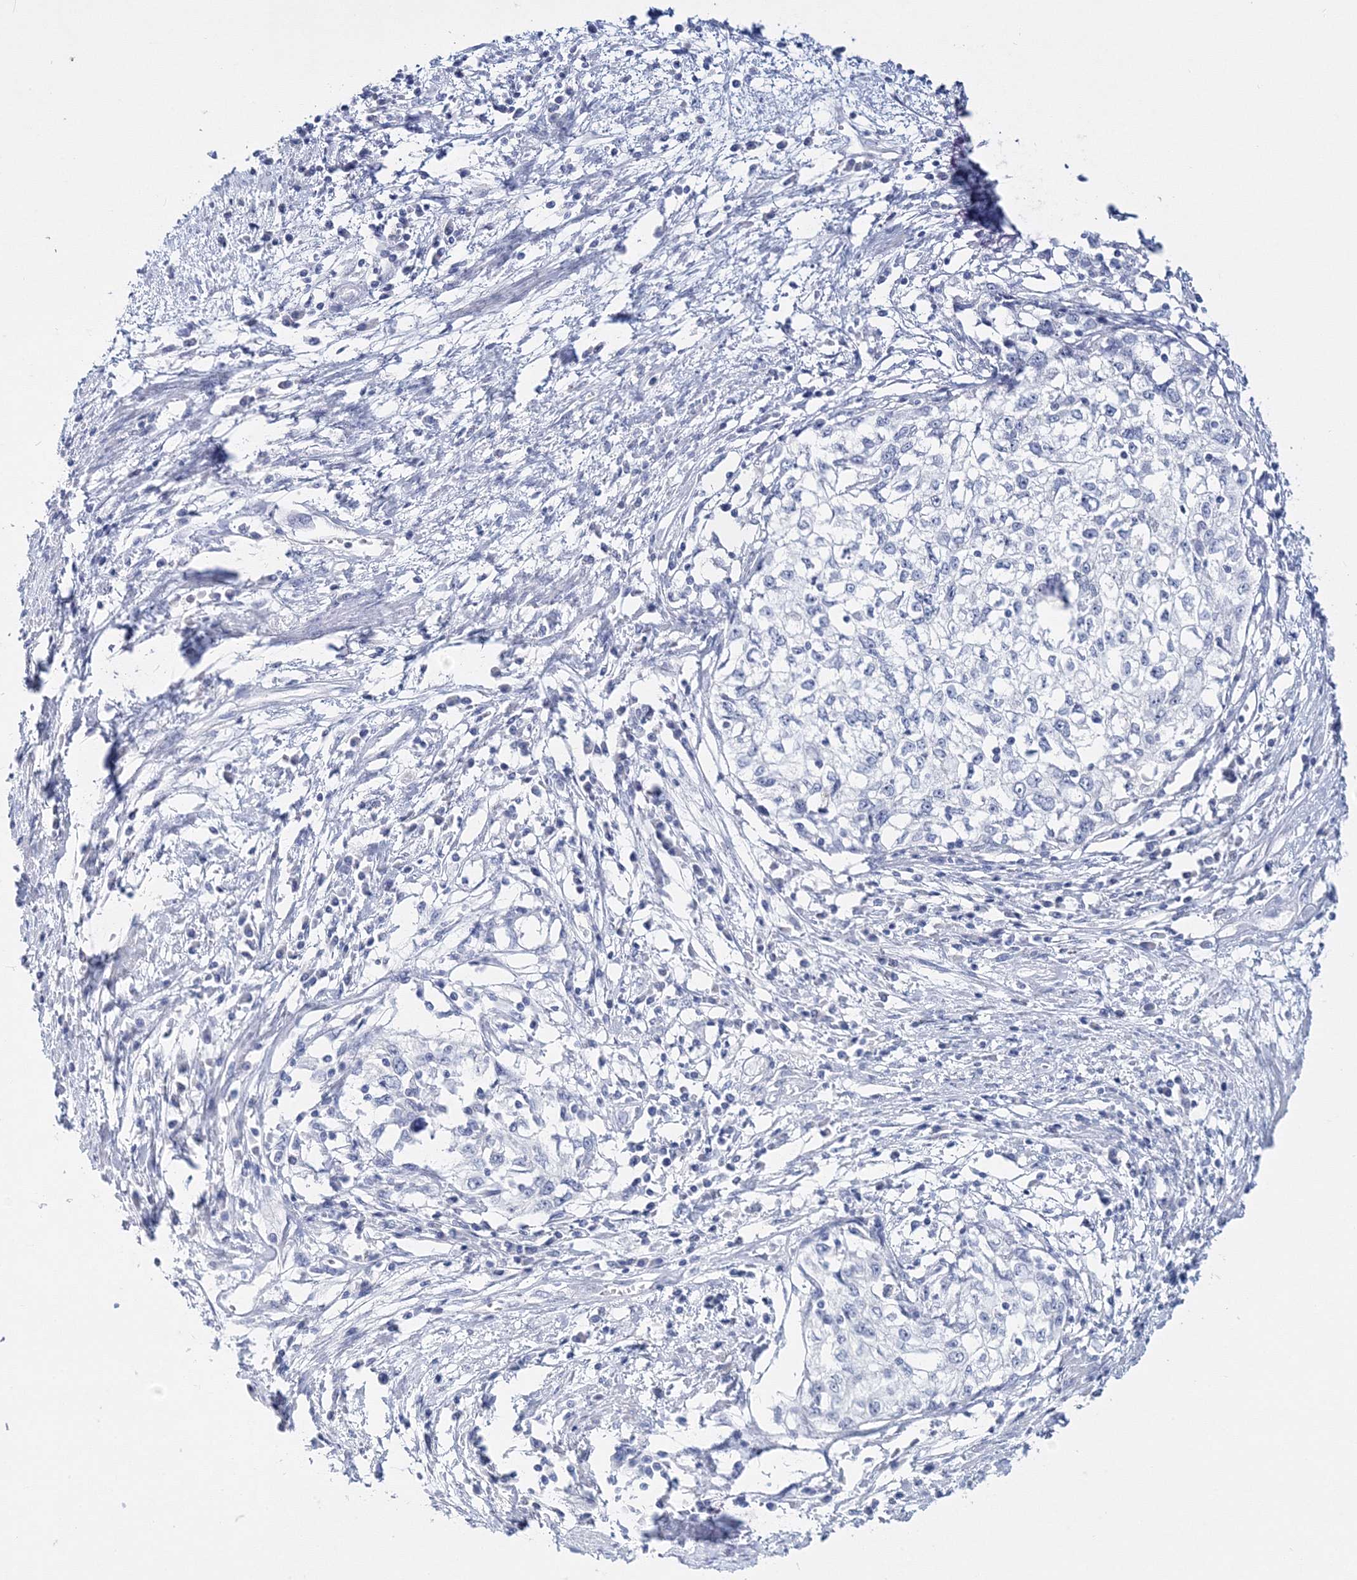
{"staining": {"intensity": "negative", "quantity": "none", "location": "none"}, "tissue": "cervical cancer", "cell_type": "Tumor cells", "image_type": "cancer", "snomed": [{"axis": "morphology", "description": "Squamous cell carcinoma, NOS"}, {"axis": "topography", "description": "Cervix"}], "caption": "High magnification brightfield microscopy of cervical squamous cell carcinoma stained with DAB (3,3'-diaminobenzidine) (brown) and counterstained with hematoxylin (blue): tumor cells show no significant staining.", "gene": "MYOZ2", "patient": {"sex": "female", "age": 57}}